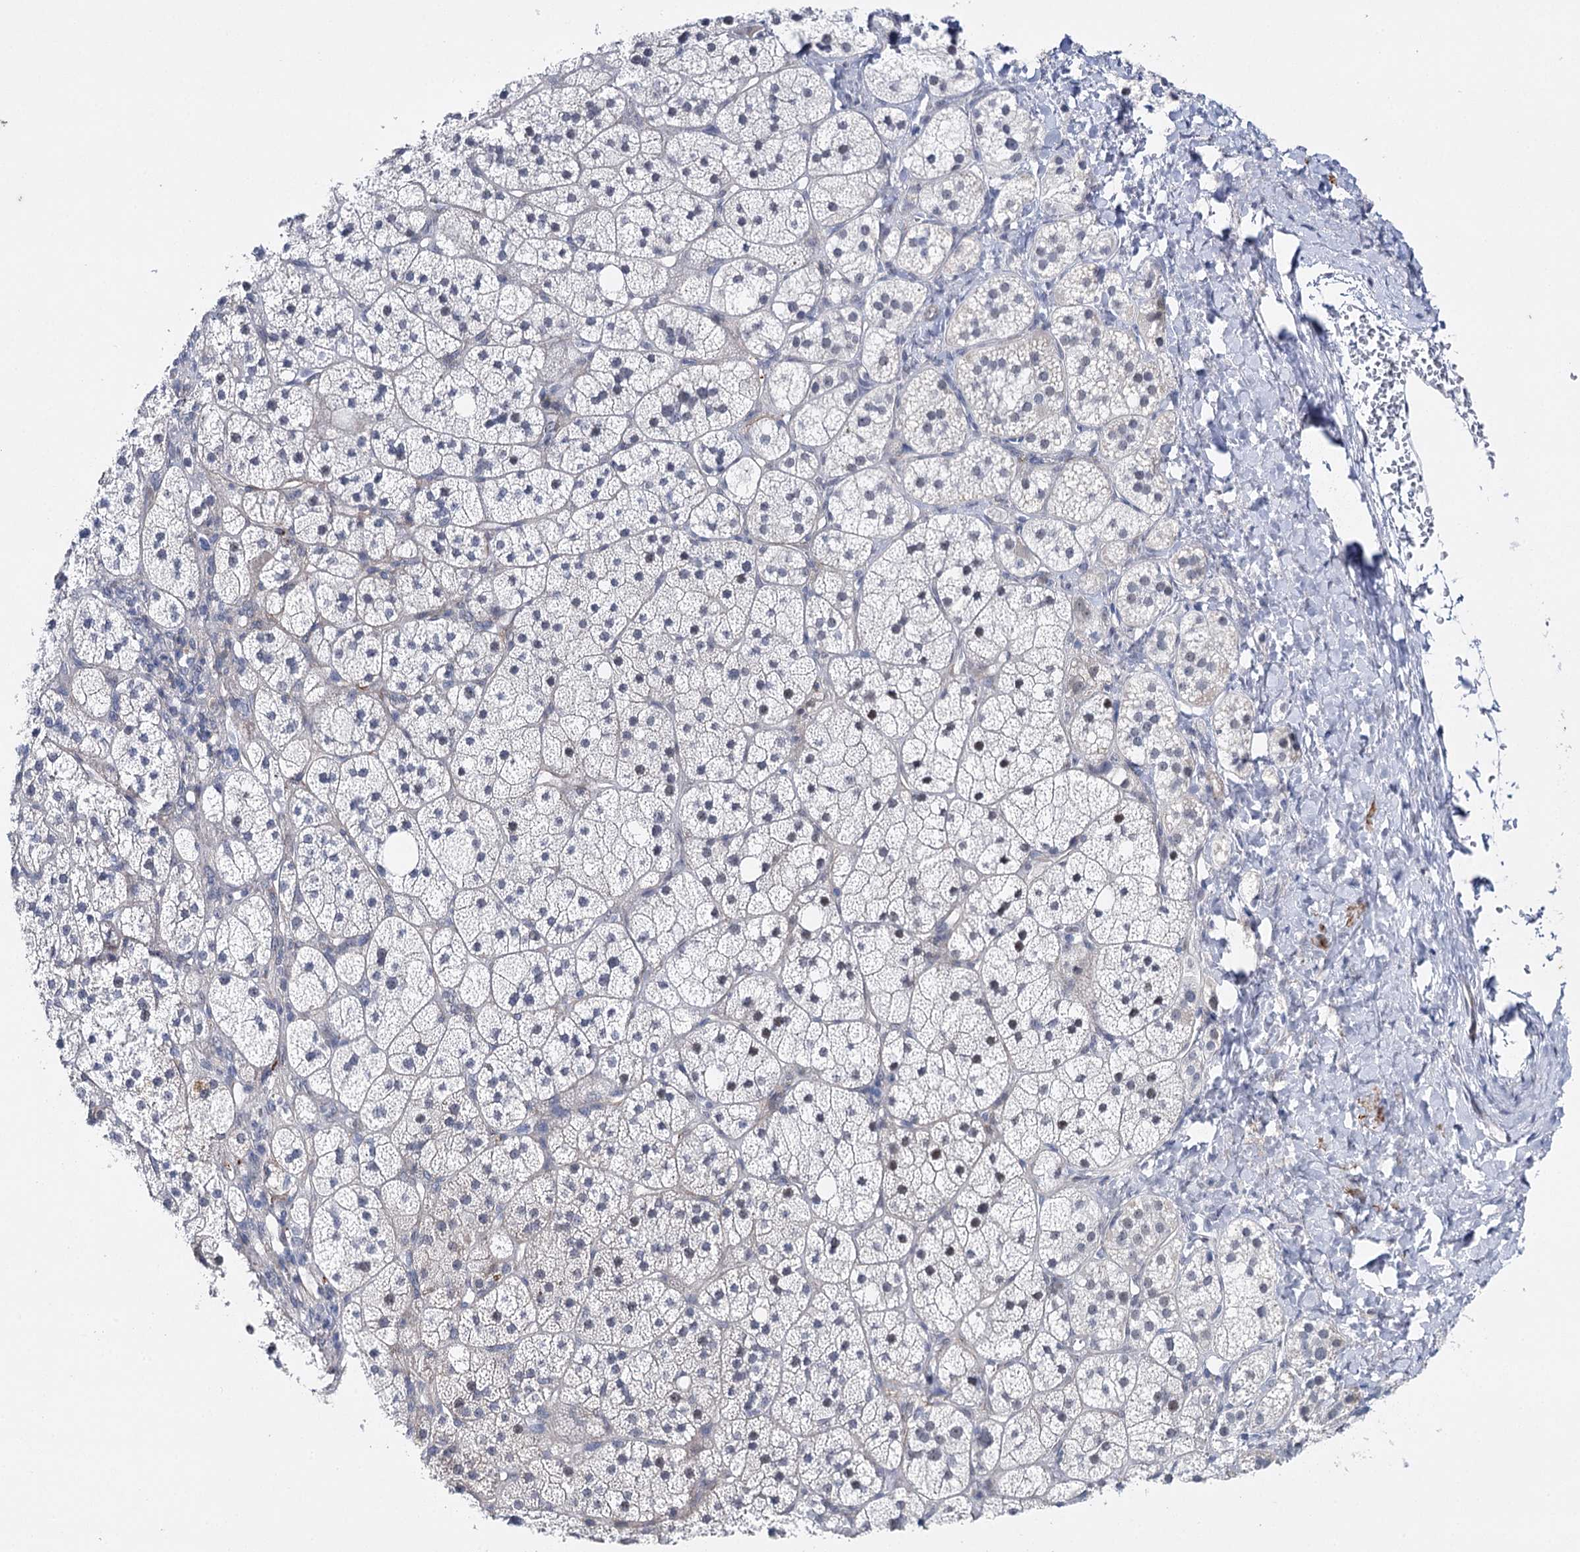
{"staining": {"intensity": "weak", "quantity": "<25%", "location": "cytoplasmic/membranous,nuclear"}, "tissue": "adrenal gland", "cell_type": "Glandular cells", "image_type": "normal", "snomed": [{"axis": "morphology", "description": "Normal tissue, NOS"}, {"axis": "topography", "description": "Adrenal gland"}], "caption": "This is a image of immunohistochemistry staining of unremarkable adrenal gland, which shows no positivity in glandular cells. (DAB immunohistochemistry, high magnification).", "gene": "AGXT2", "patient": {"sex": "male", "age": 61}}